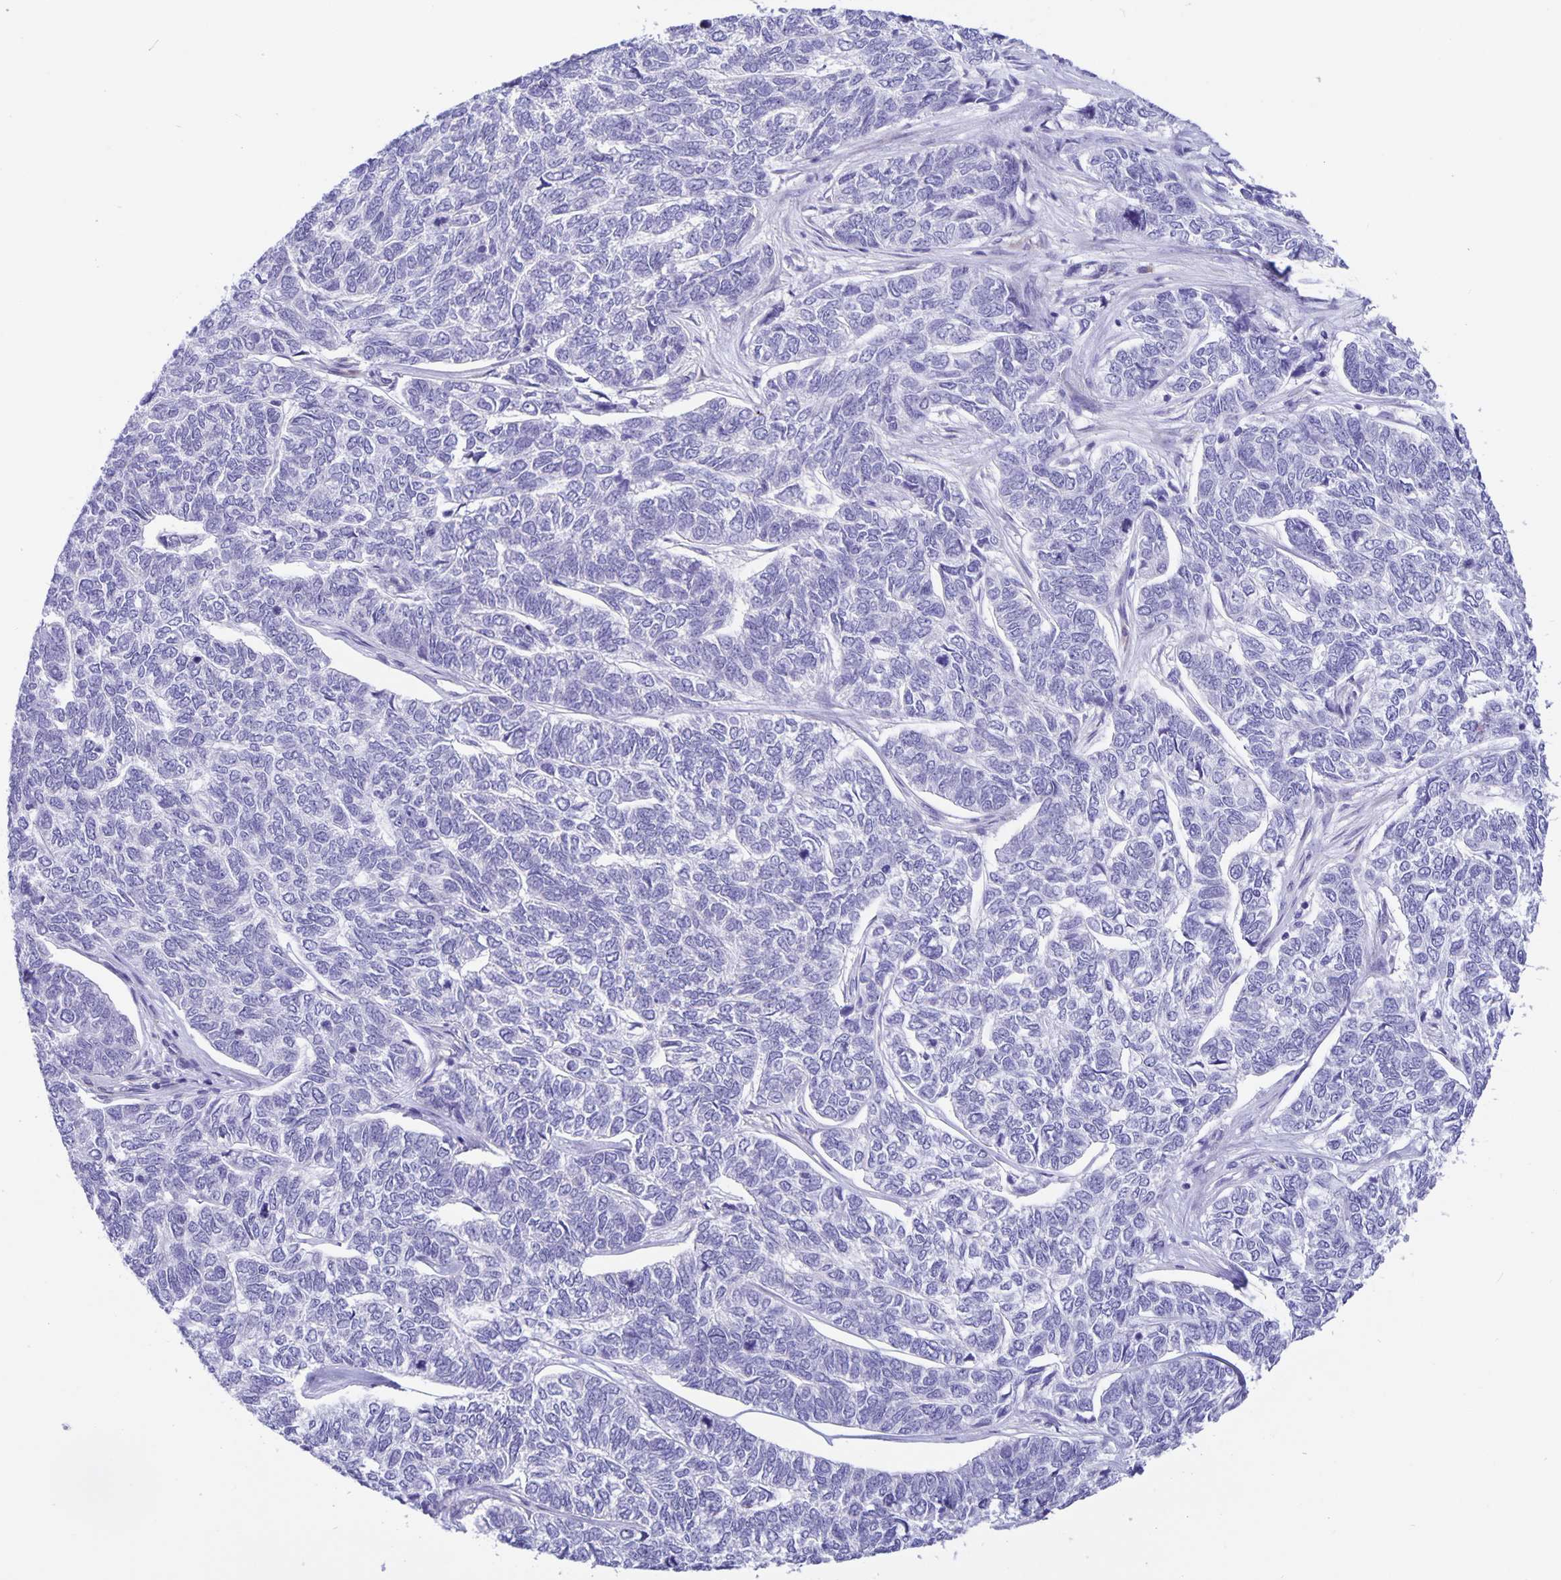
{"staining": {"intensity": "negative", "quantity": "none", "location": "none"}, "tissue": "skin cancer", "cell_type": "Tumor cells", "image_type": "cancer", "snomed": [{"axis": "morphology", "description": "Basal cell carcinoma"}, {"axis": "topography", "description": "Skin"}], "caption": "Immunohistochemical staining of human skin cancer demonstrates no significant staining in tumor cells.", "gene": "ERMN", "patient": {"sex": "female", "age": 65}}